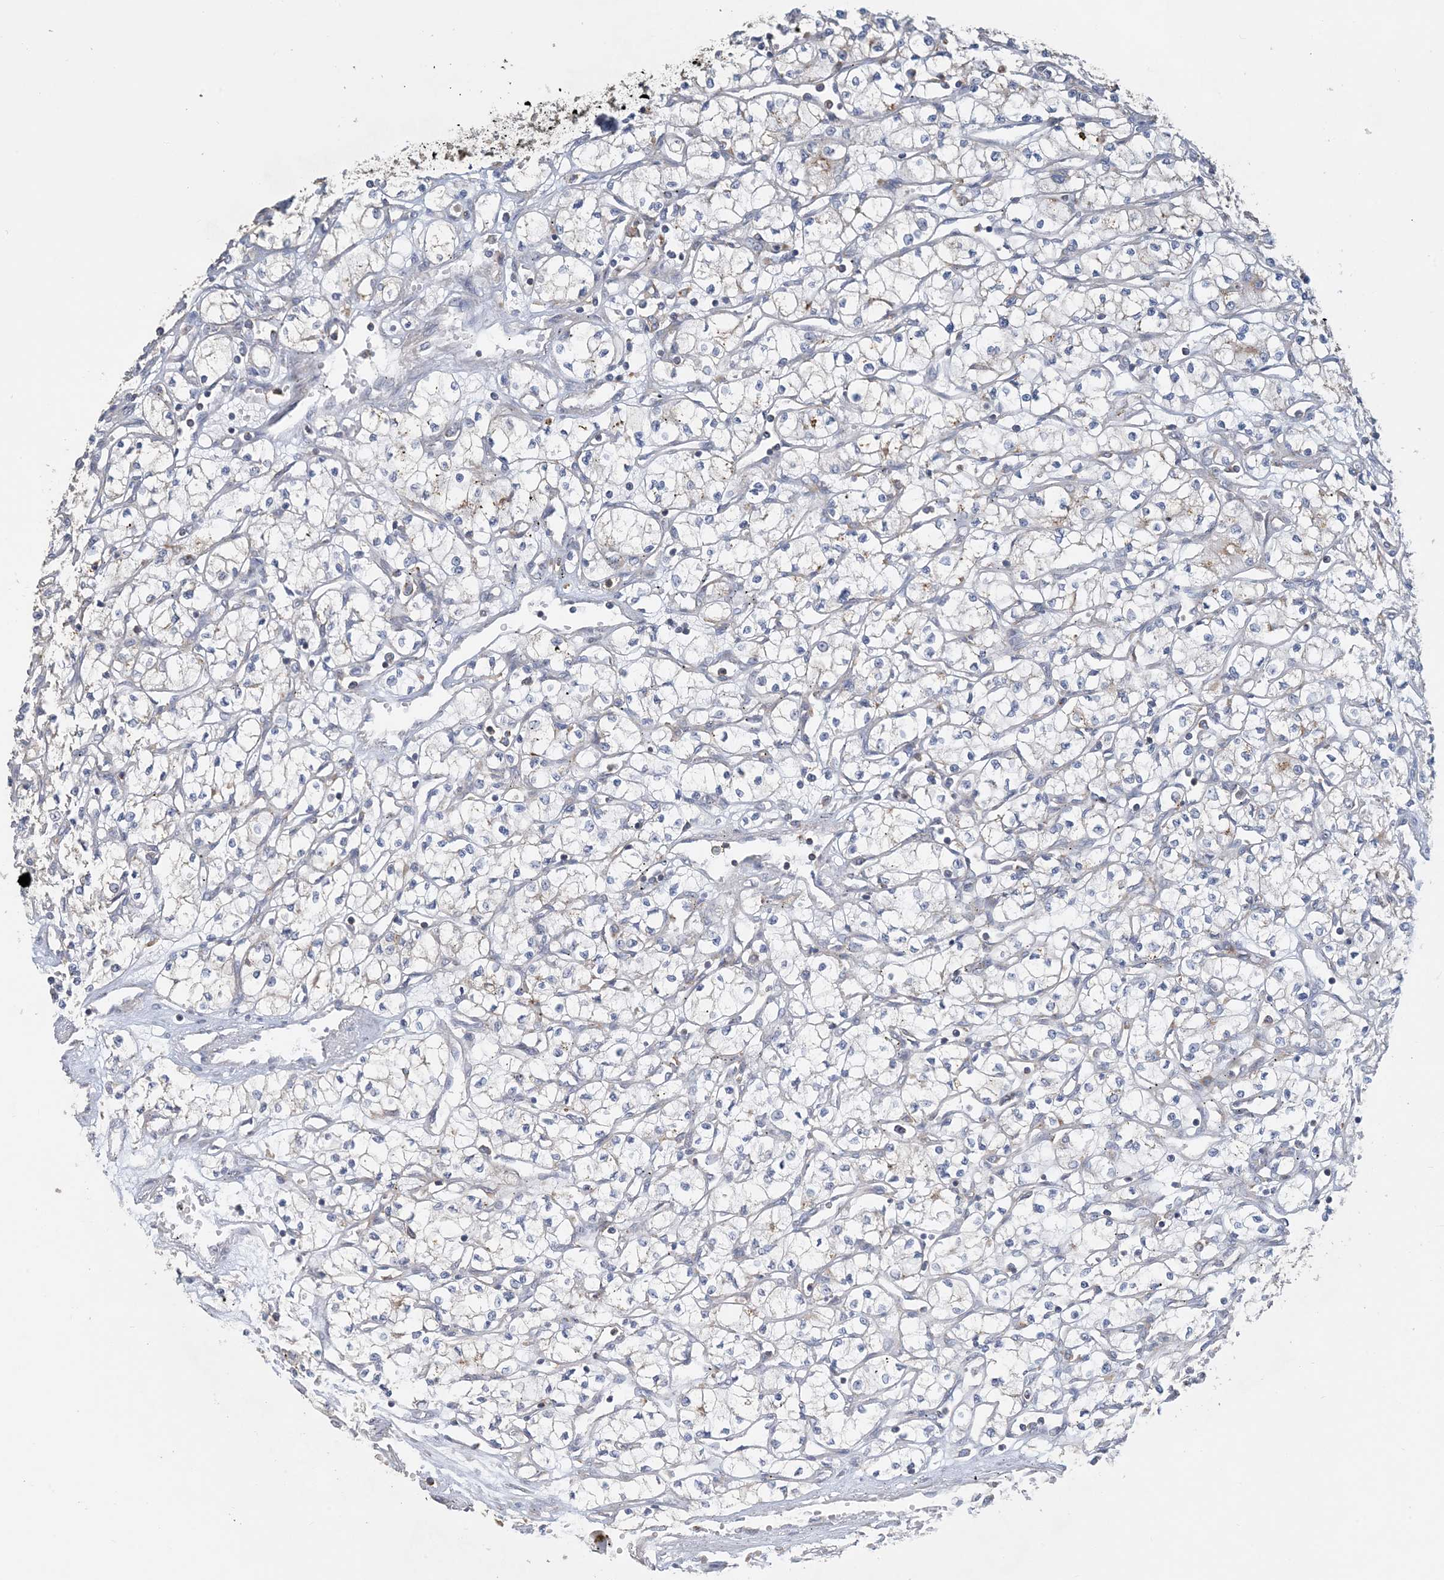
{"staining": {"intensity": "weak", "quantity": "<25%", "location": "cytoplasmic/membranous"}, "tissue": "renal cancer", "cell_type": "Tumor cells", "image_type": "cancer", "snomed": [{"axis": "morphology", "description": "Adenocarcinoma, NOS"}, {"axis": "topography", "description": "Kidney"}], "caption": "Immunohistochemistry (IHC) of renal cancer displays no positivity in tumor cells.", "gene": "SPPL2A", "patient": {"sex": "male", "age": 59}}